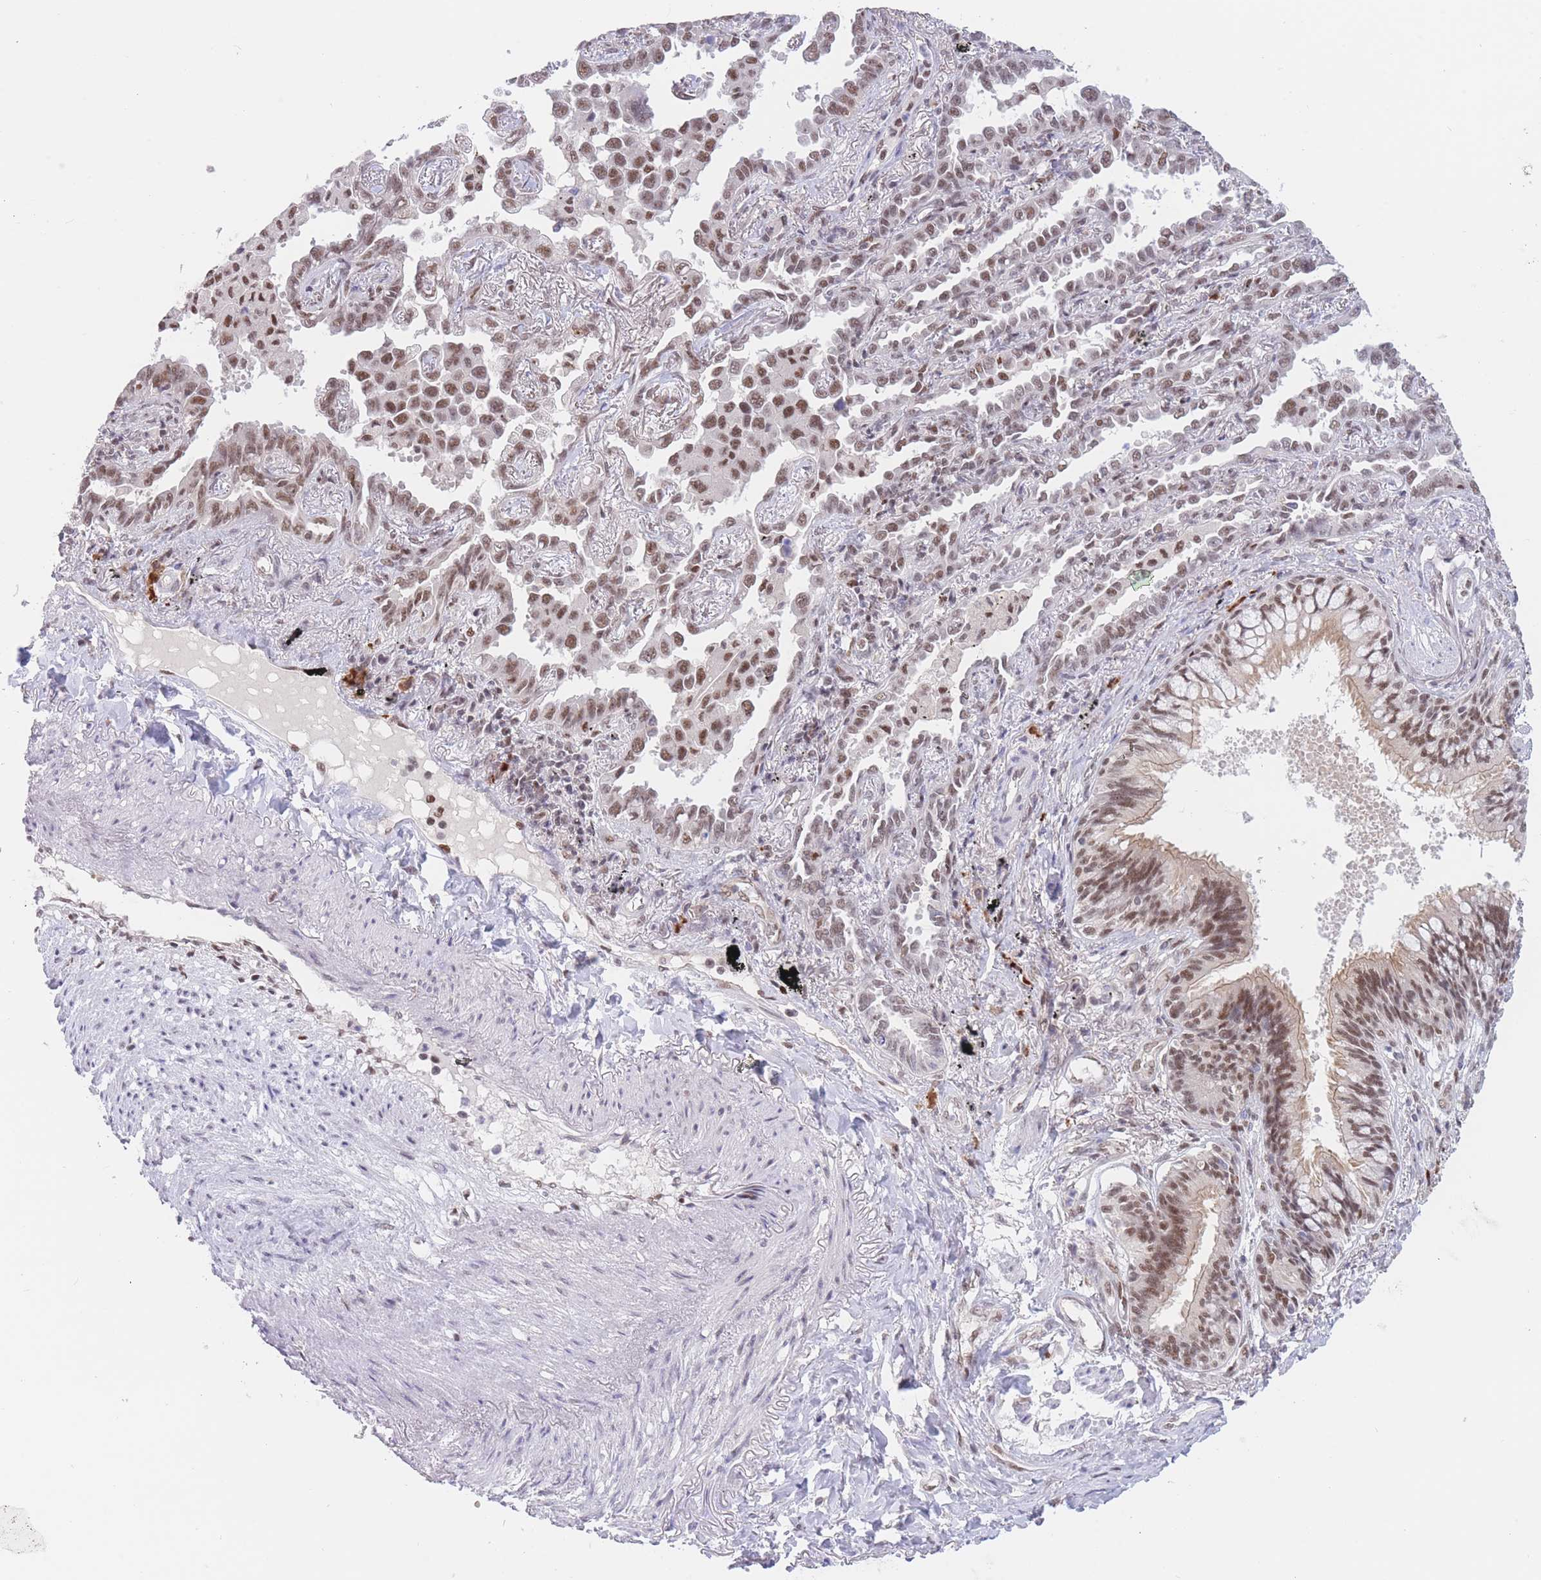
{"staining": {"intensity": "moderate", "quantity": ">75%", "location": "nuclear"}, "tissue": "lung cancer", "cell_type": "Tumor cells", "image_type": "cancer", "snomed": [{"axis": "morphology", "description": "Adenocarcinoma, NOS"}, {"axis": "topography", "description": "Lung"}], "caption": "Moderate nuclear positivity for a protein is appreciated in approximately >75% of tumor cells of adenocarcinoma (lung) using immunohistochemistry (IHC).", "gene": "SMAD9", "patient": {"sex": "male", "age": 67}}